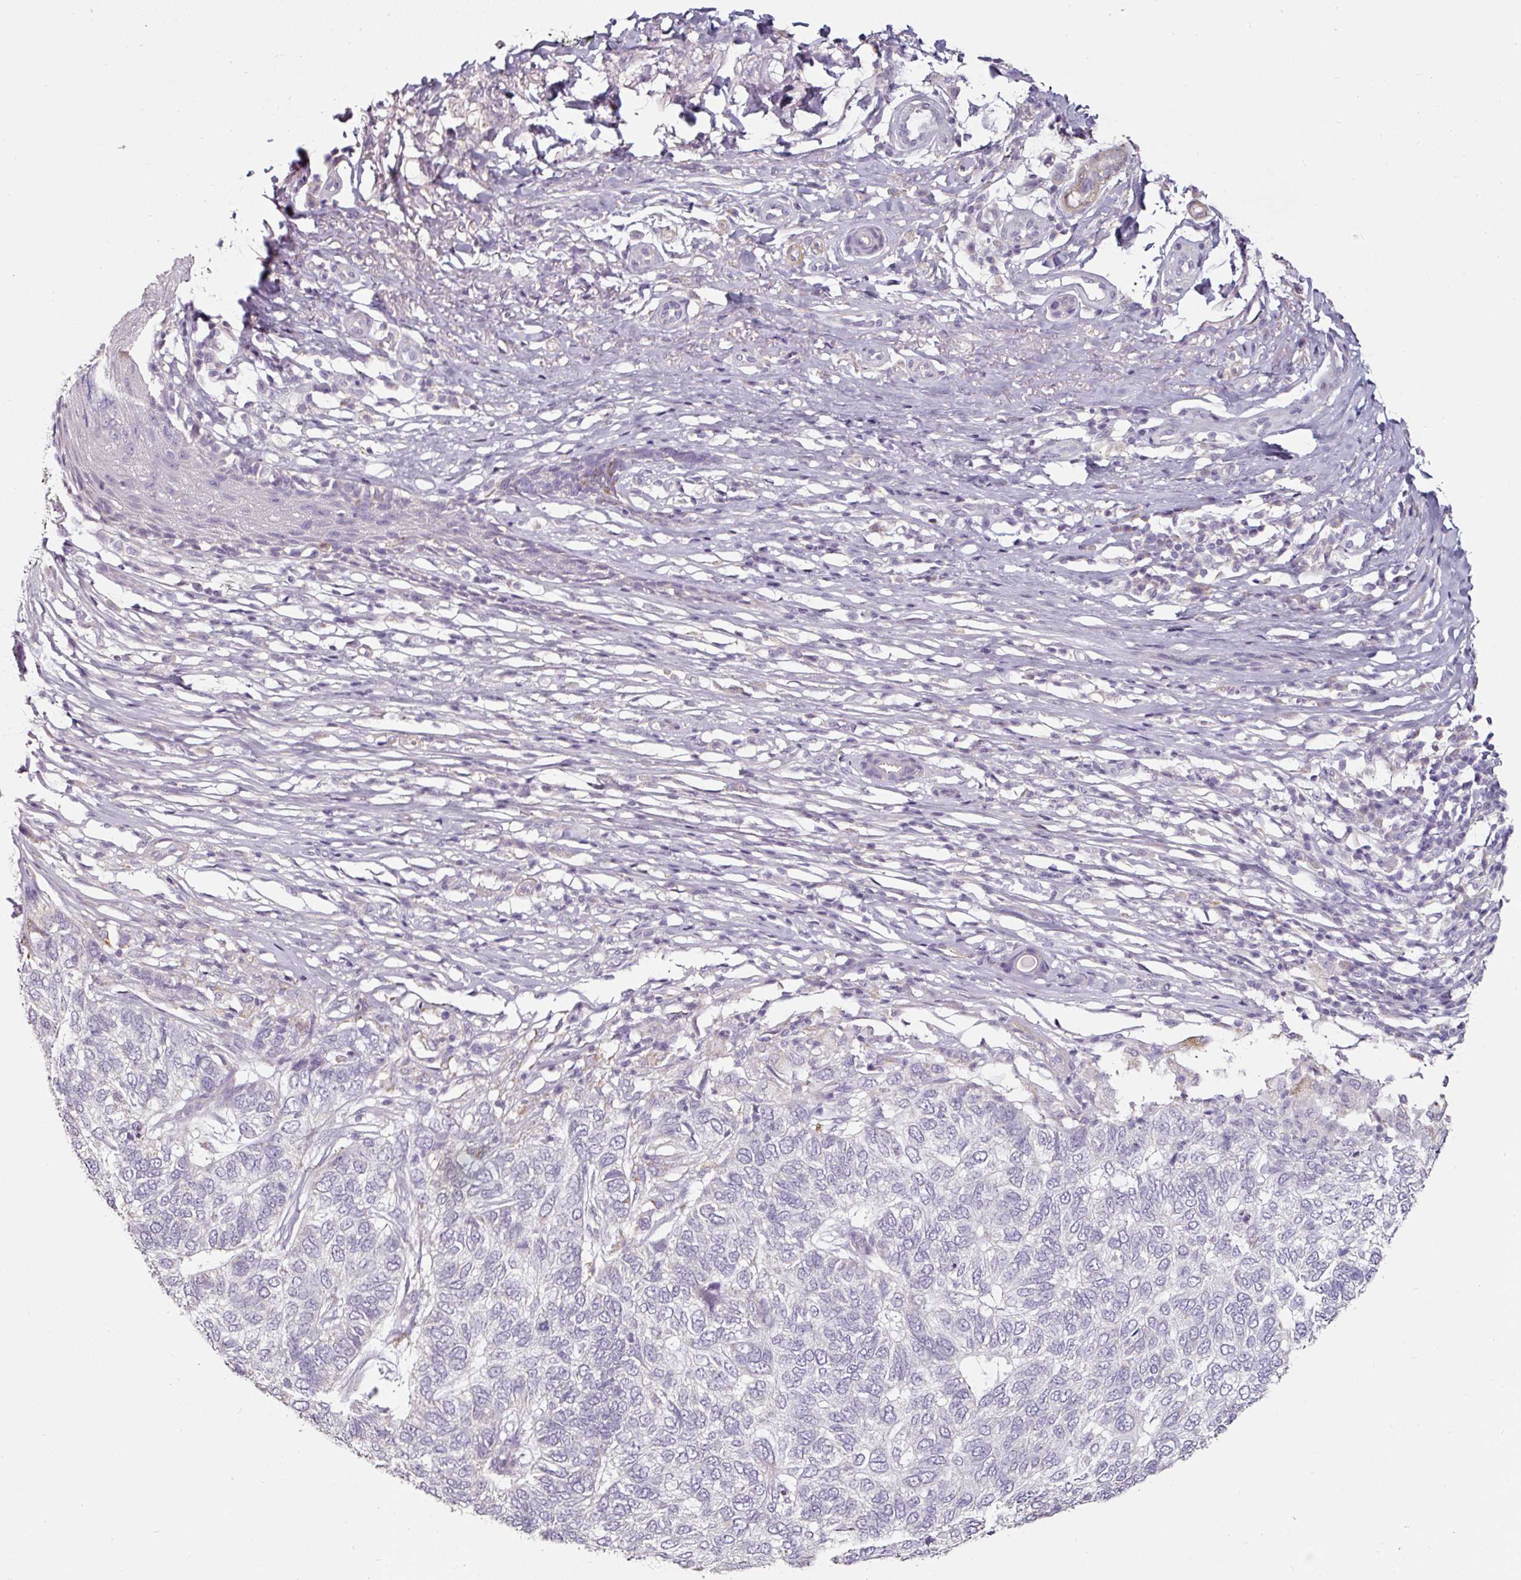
{"staining": {"intensity": "negative", "quantity": "none", "location": "none"}, "tissue": "skin cancer", "cell_type": "Tumor cells", "image_type": "cancer", "snomed": [{"axis": "morphology", "description": "Basal cell carcinoma"}, {"axis": "topography", "description": "Skin"}], "caption": "This image is of skin cancer (basal cell carcinoma) stained with IHC to label a protein in brown with the nuclei are counter-stained blue. There is no expression in tumor cells. Brightfield microscopy of immunohistochemistry (IHC) stained with DAB (brown) and hematoxylin (blue), captured at high magnification.", "gene": "CAP2", "patient": {"sex": "female", "age": 65}}